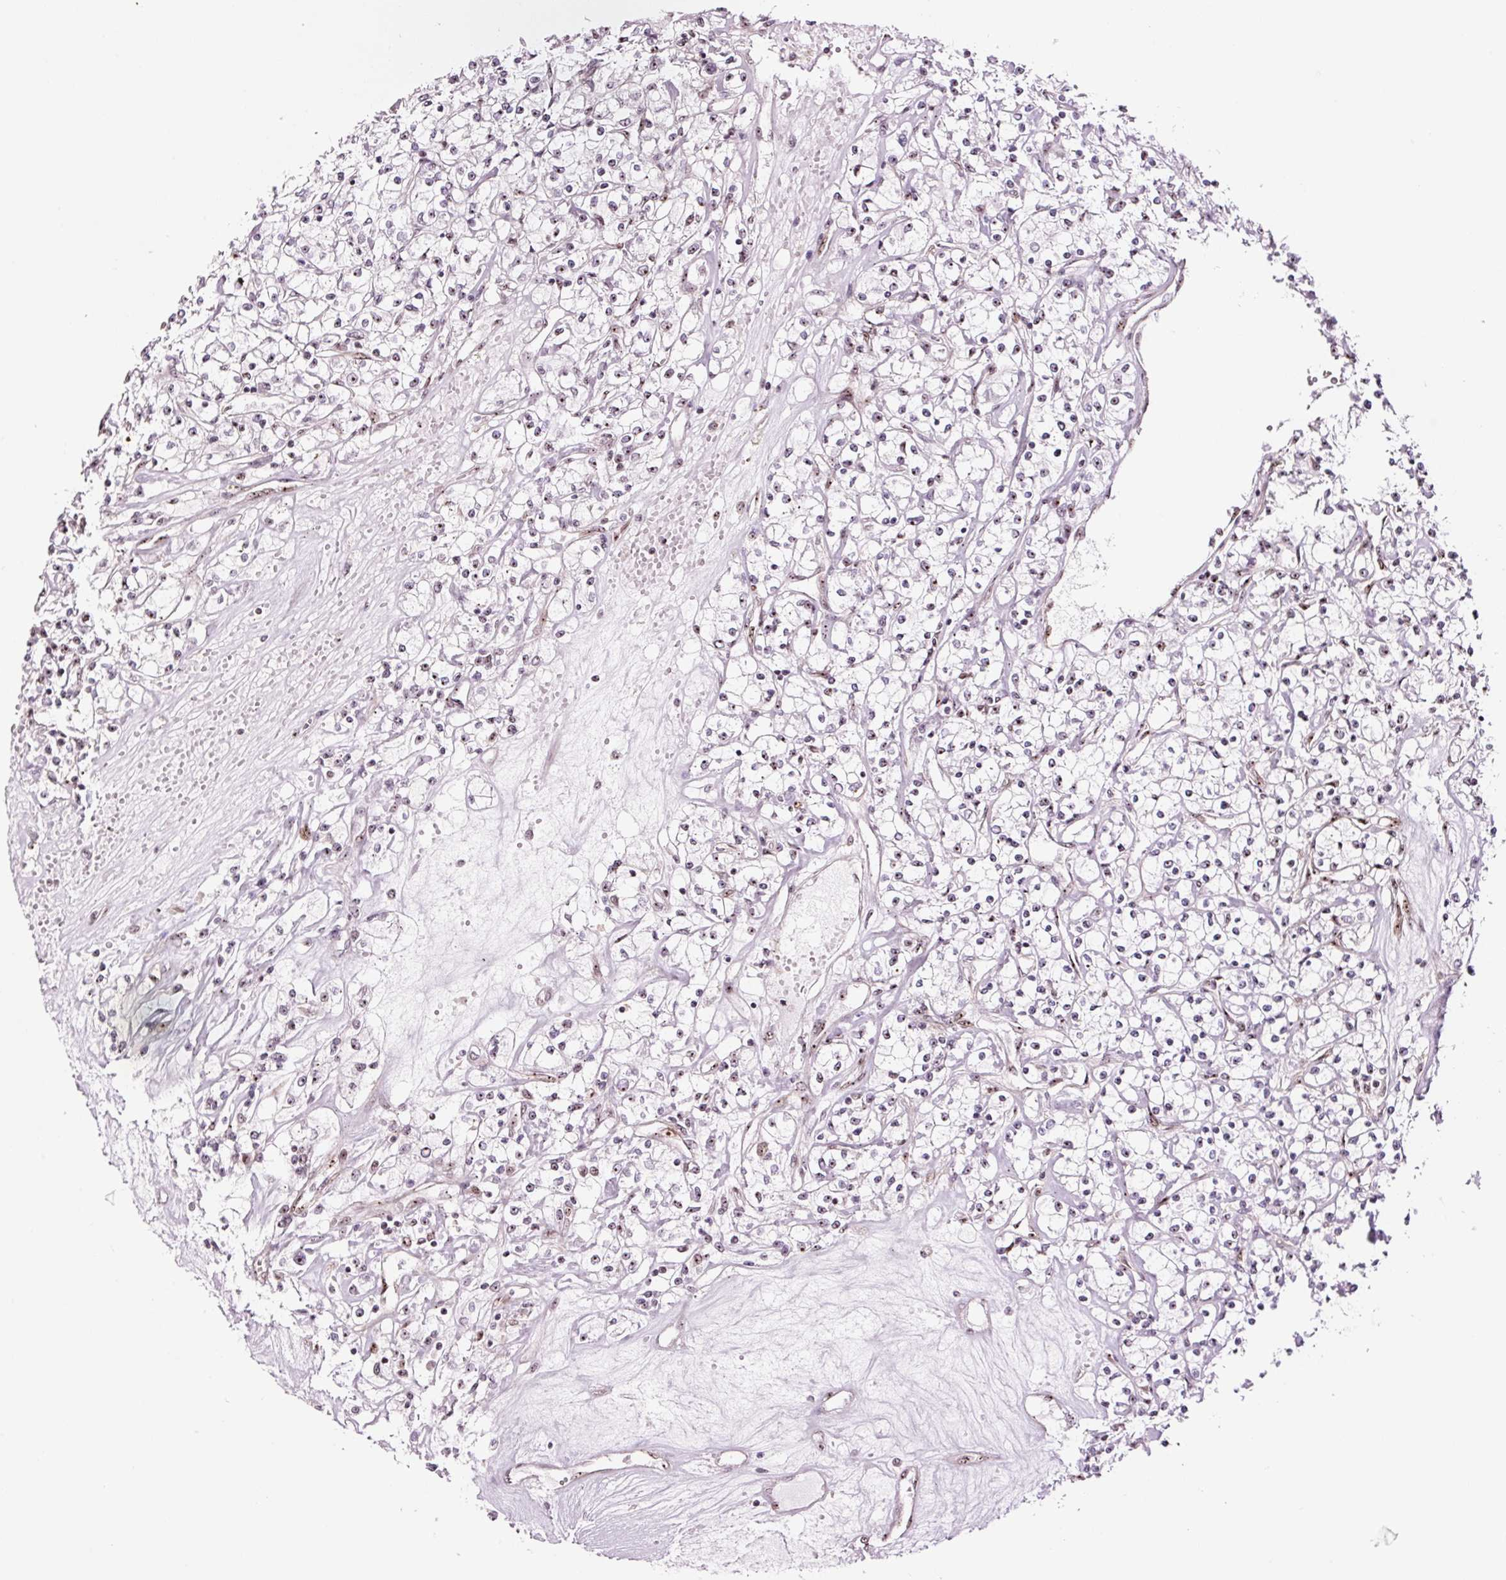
{"staining": {"intensity": "negative", "quantity": "none", "location": "none"}, "tissue": "renal cancer", "cell_type": "Tumor cells", "image_type": "cancer", "snomed": [{"axis": "morphology", "description": "Adenocarcinoma, NOS"}, {"axis": "topography", "description": "Kidney"}], "caption": "The photomicrograph displays no significant positivity in tumor cells of renal cancer.", "gene": "GNL3", "patient": {"sex": "female", "age": 59}}